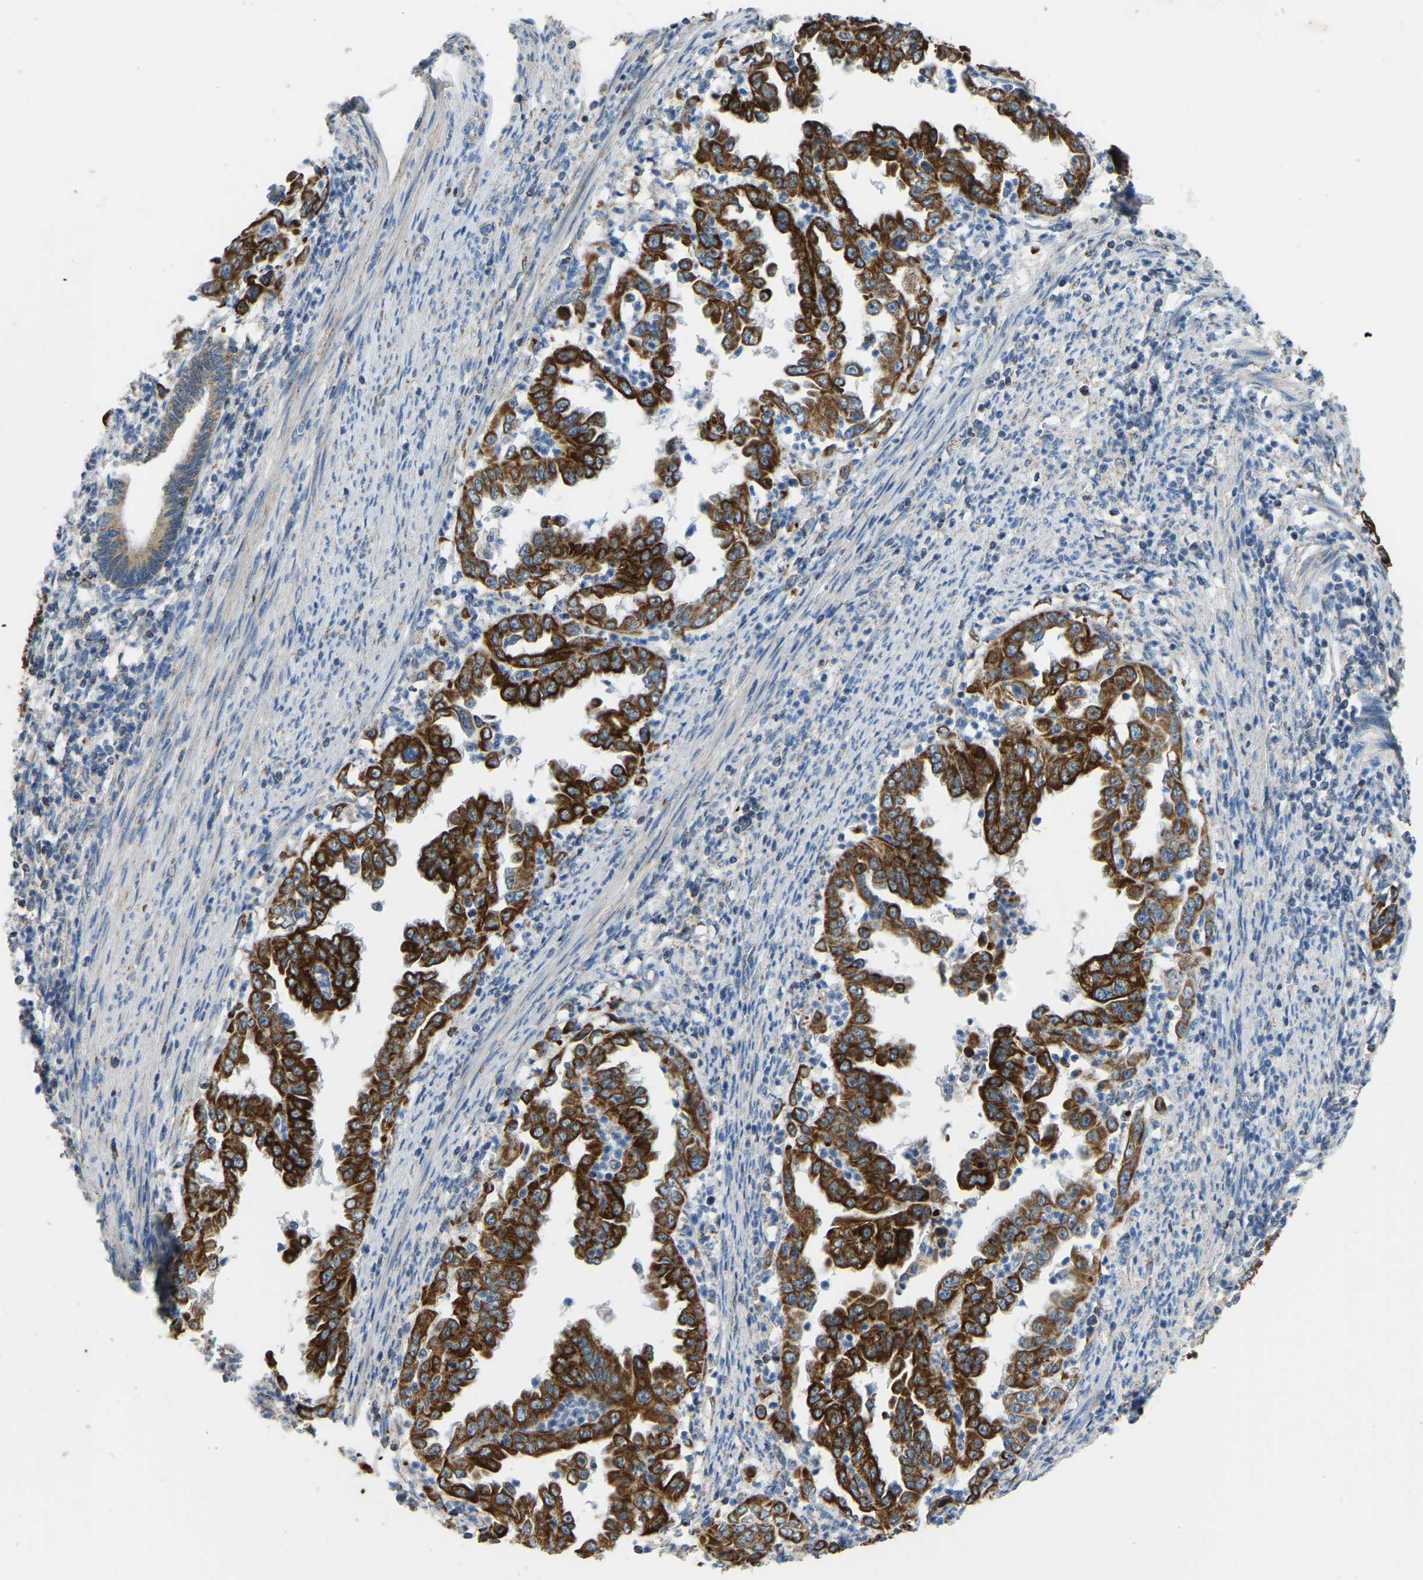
{"staining": {"intensity": "strong", "quantity": ">75%", "location": "cytoplasmic/membranous"}, "tissue": "endometrial cancer", "cell_type": "Tumor cells", "image_type": "cancer", "snomed": [{"axis": "morphology", "description": "Adenocarcinoma, NOS"}, {"axis": "topography", "description": "Endometrium"}], "caption": "This is a photomicrograph of IHC staining of endometrial adenocarcinoma, which shows strong positivity in the cytoplasmic/membranous of tumor cells.", "gene": "ZNF200", "patient": {"sex": "female", "age": 85}}